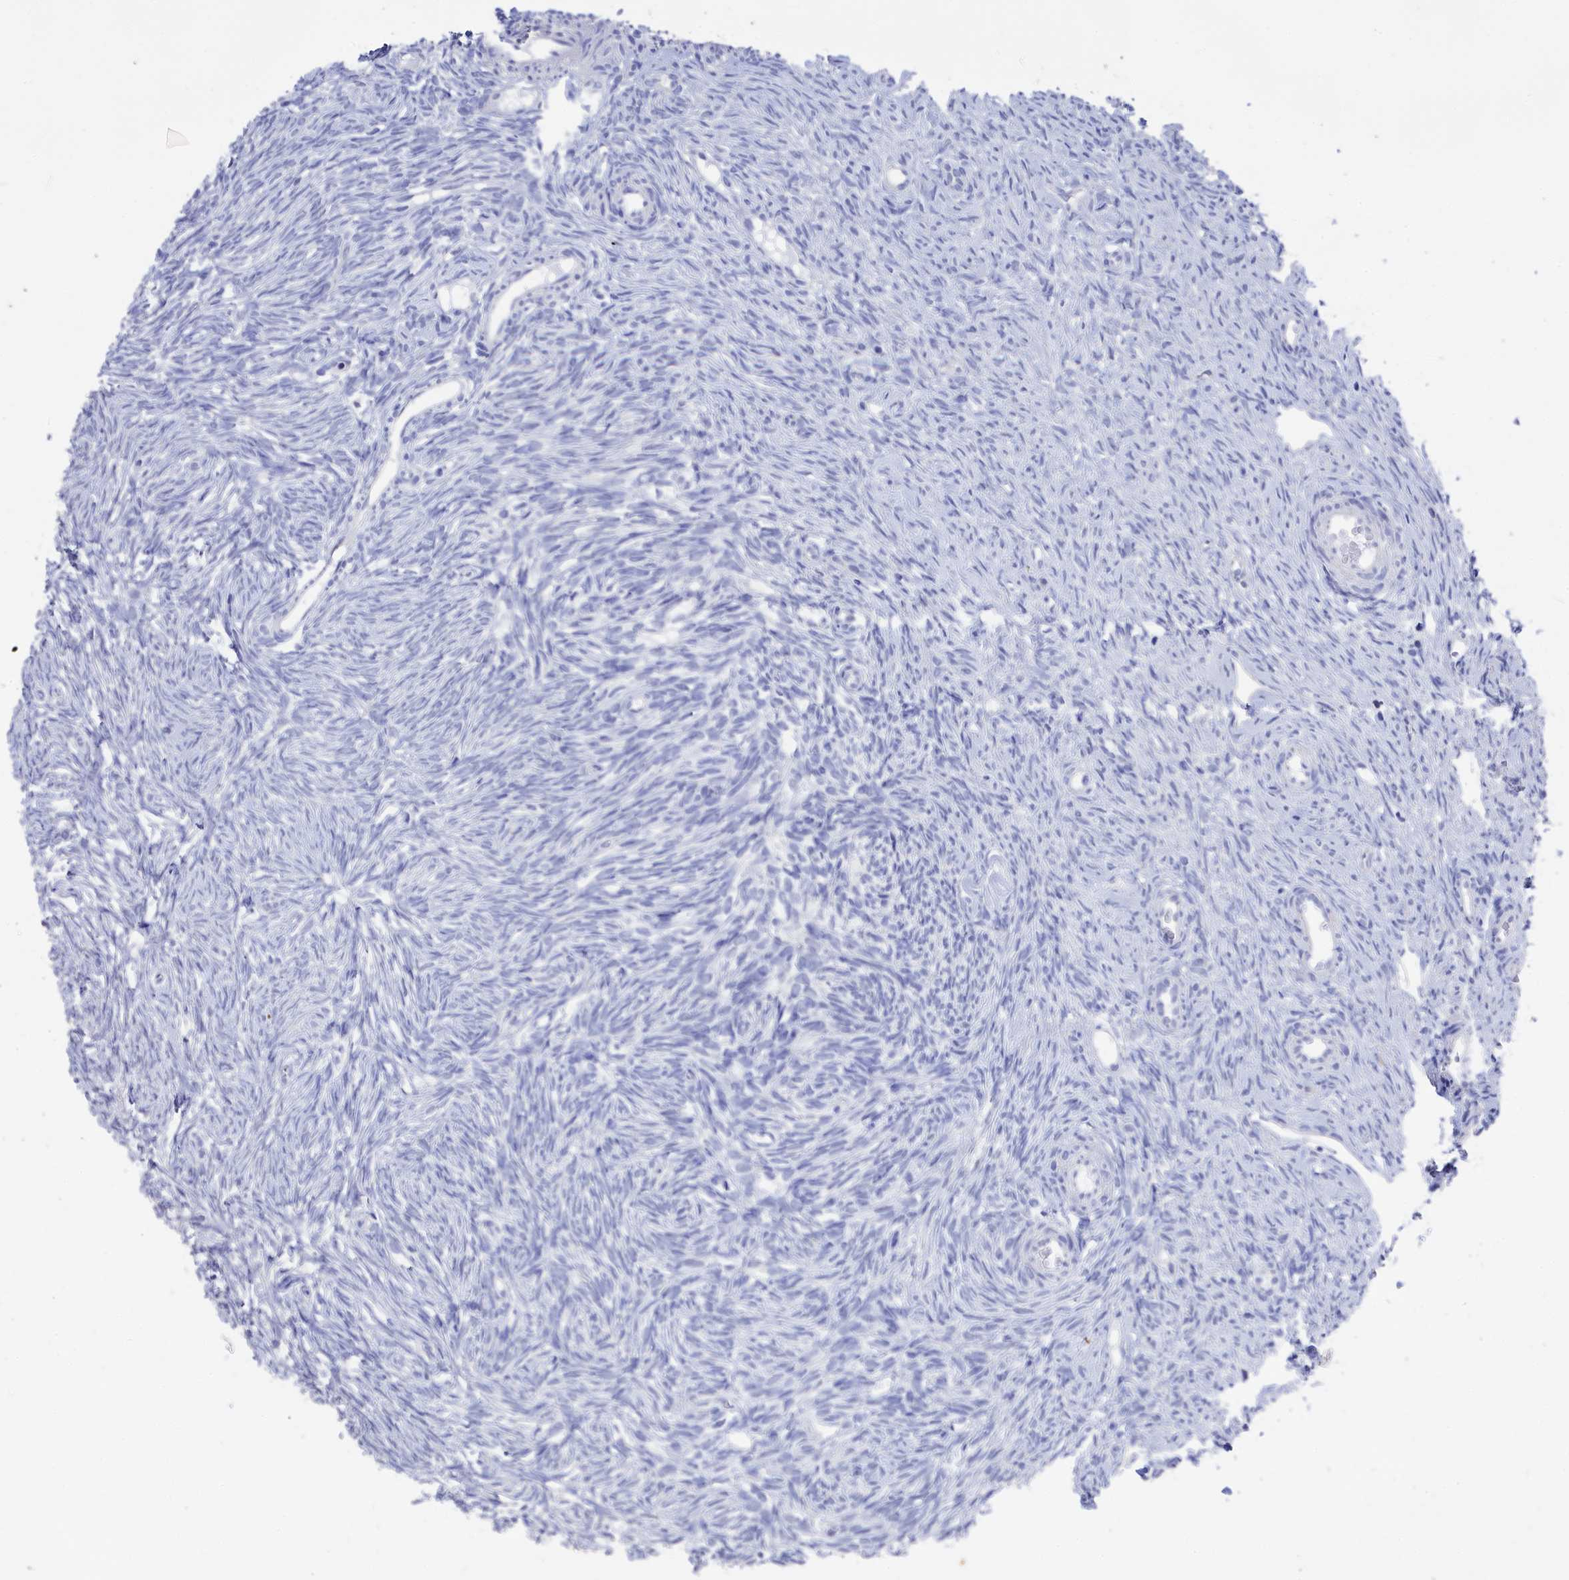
{"staining": {"intensity": "negative", "quantity": "none", "location": "none"}, "tissue": "ovary", "cell_type": "Ovarian stroma cells", "image_type": "normal", "snomed": [{"axis": "morphology", "description": "Normal tissue, NOS"}, {"axis": "topography", "description": "Ovary"}], "caption": "Immunohistochemistry (IHC) histopathology image of normal ovary stained for a protein (brown), which reveals no expression in ovarian stroma cells. (Immunohistochemistry (IHC), brightfield microscopy, high magnification).", "gene": "SEMG2", "patient": {"sex": "female", "age": 51}}